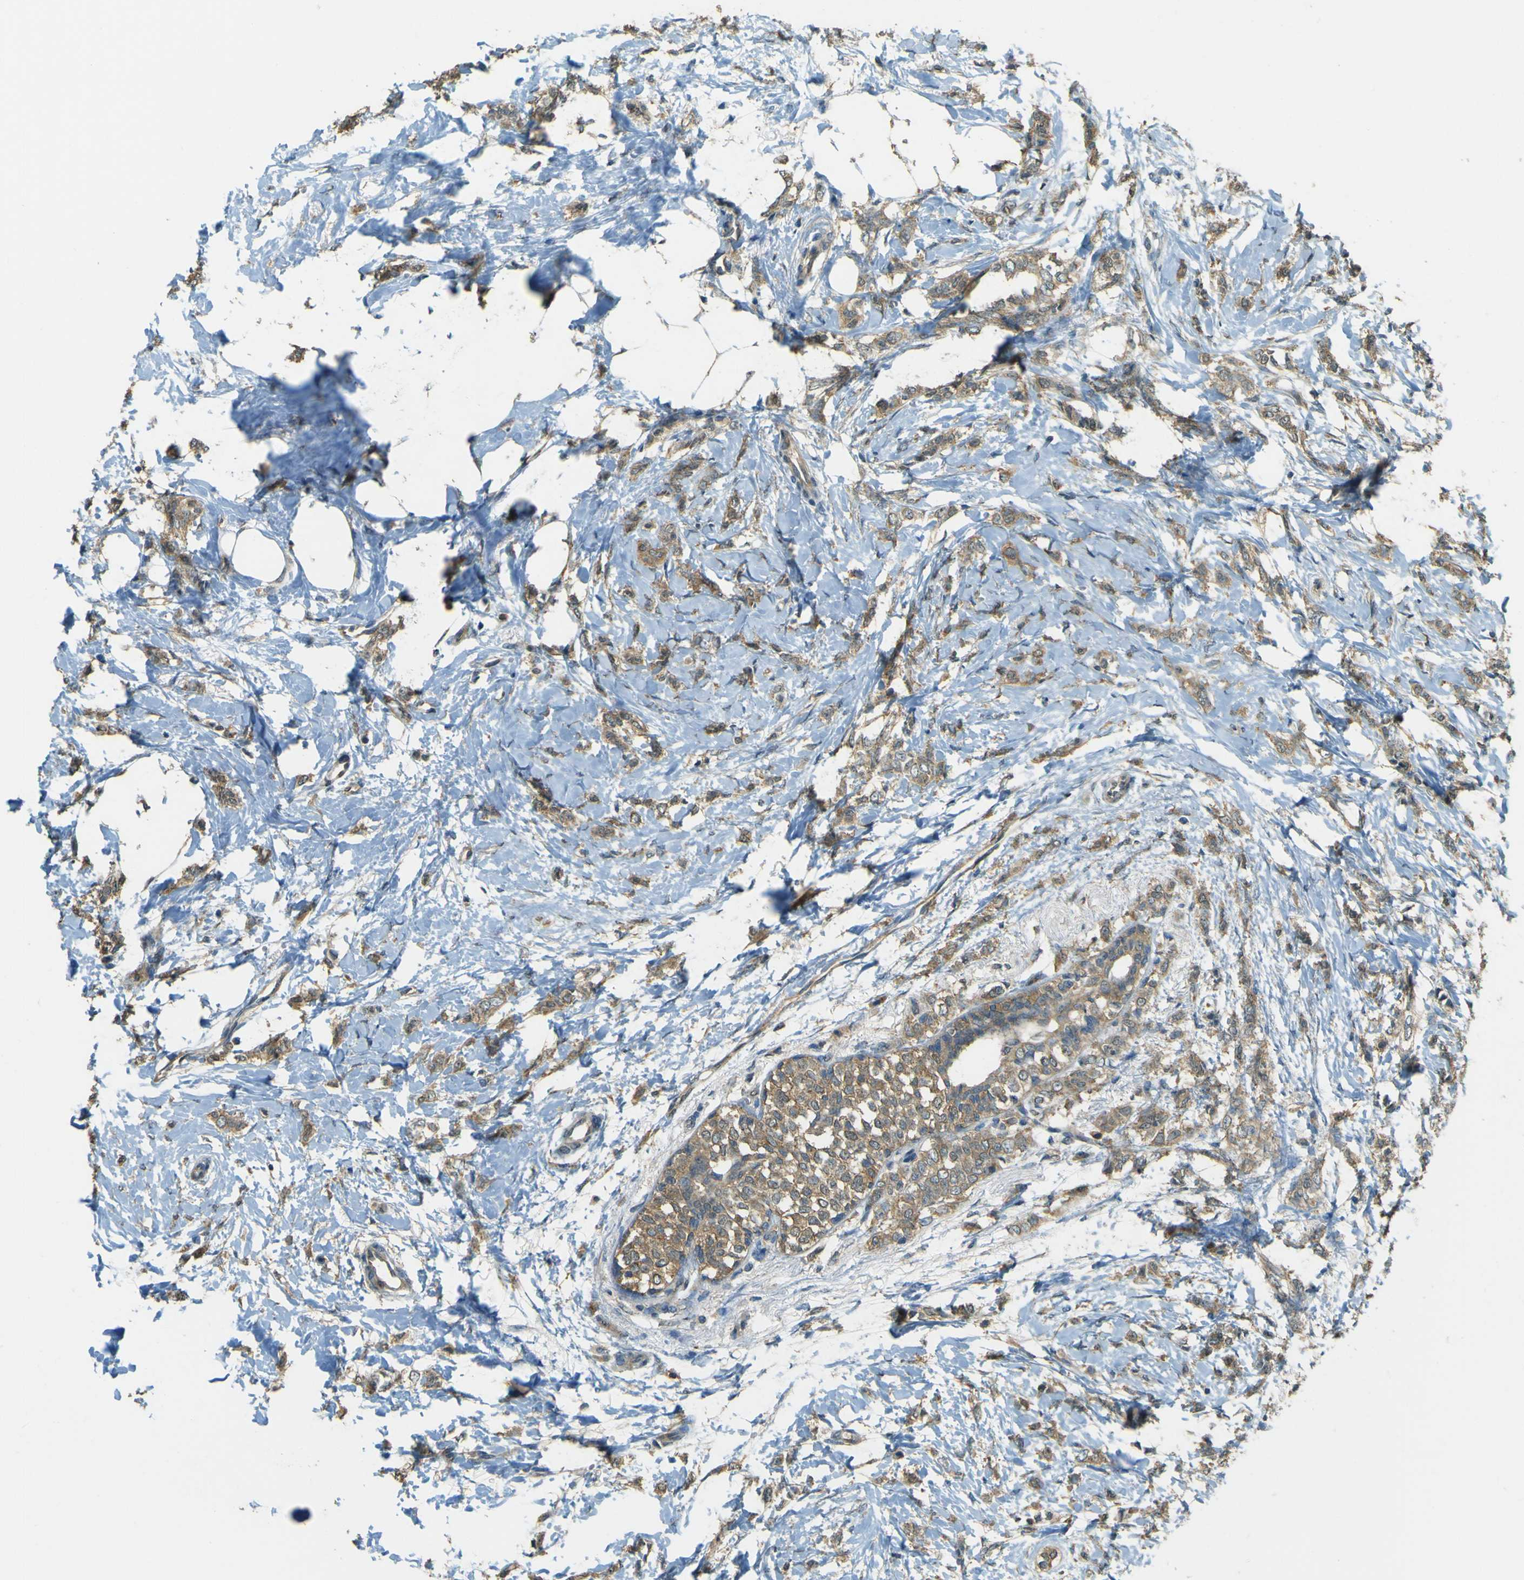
{"staining": {"intensity": "moderate", "quantity": ">75%", "location": "cytoplasmic/membranous"}, "tissue": "breast cancer", "cell_type": "Tumor cells", "image_type": "cancer", "snomed": [{"axis": "morphology", "description": "Lobular carcinoma, in situ"}, {"axis": "morphology", "description": "Lobular carcinoma"}, {"axis": "topography", "description": "Breast"}], "caption": "This is a photomicrograph of immunohistochemistry (IHC) staining of breast lobular carcinoma, which shows moderate expression in the cytoplasmic/membranous of tumor cells.", "gene": "GOLGA1", "patient": {"sex": "female", "age": 41}}